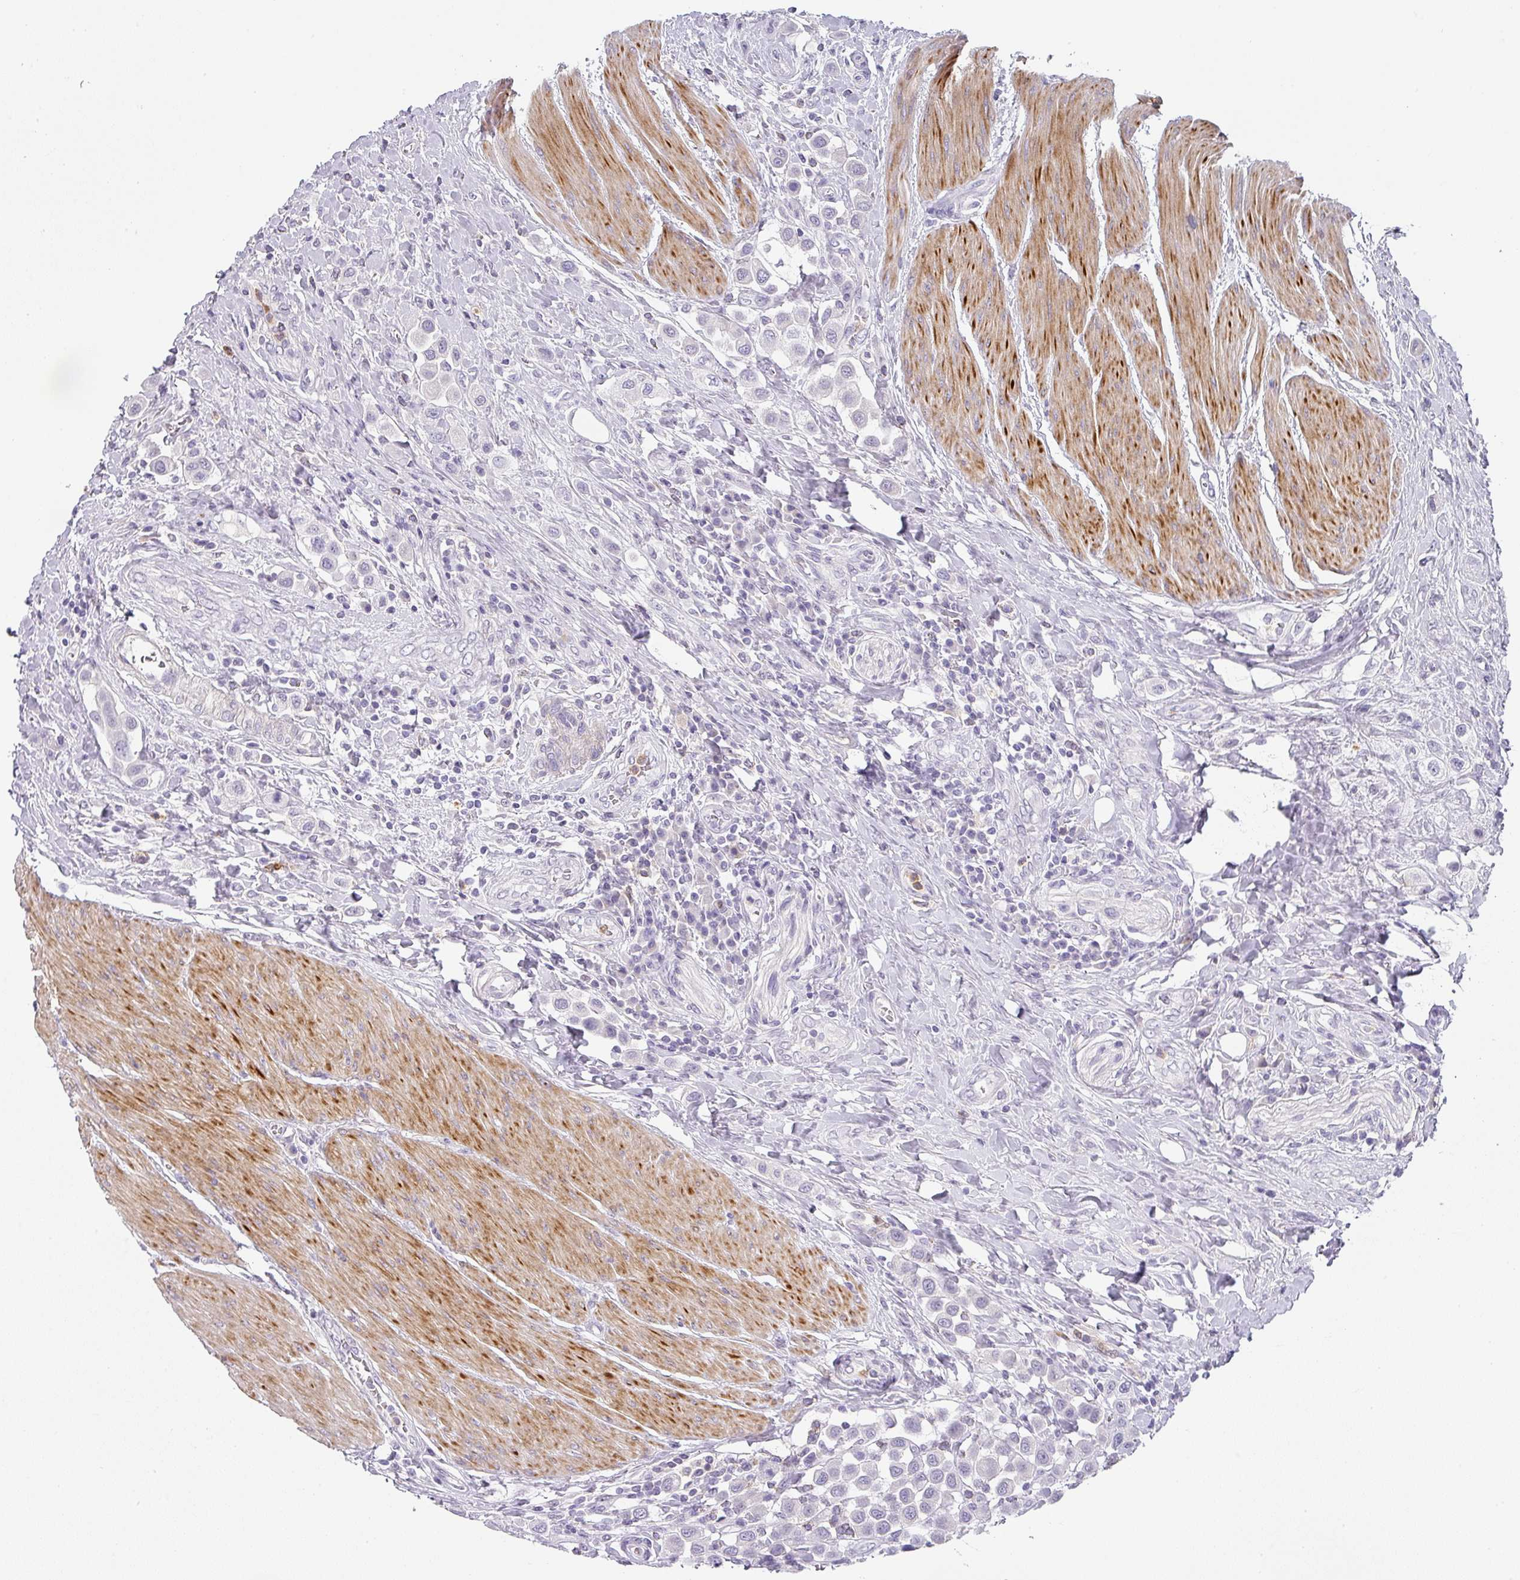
{"staining": {"intensity": "negative", "quantity": "none", "location": "none"}, "tissue": "urothelial cancer", "cell_type": "Tumor cells", "image_type": "cancer", "snomed": [{"axis": "morphology", "description": "Urothelial carcinoma, High grade"}, {"axis": "topography", "description": "Urinary bladder"}], "caption": "Photomicrograph shows no significant protein expression in tumor cells of urothelial cancer. Nuclei are stained in blue.", "gene": "BTLA", "patient": {"sex": "male", "age": 50}}